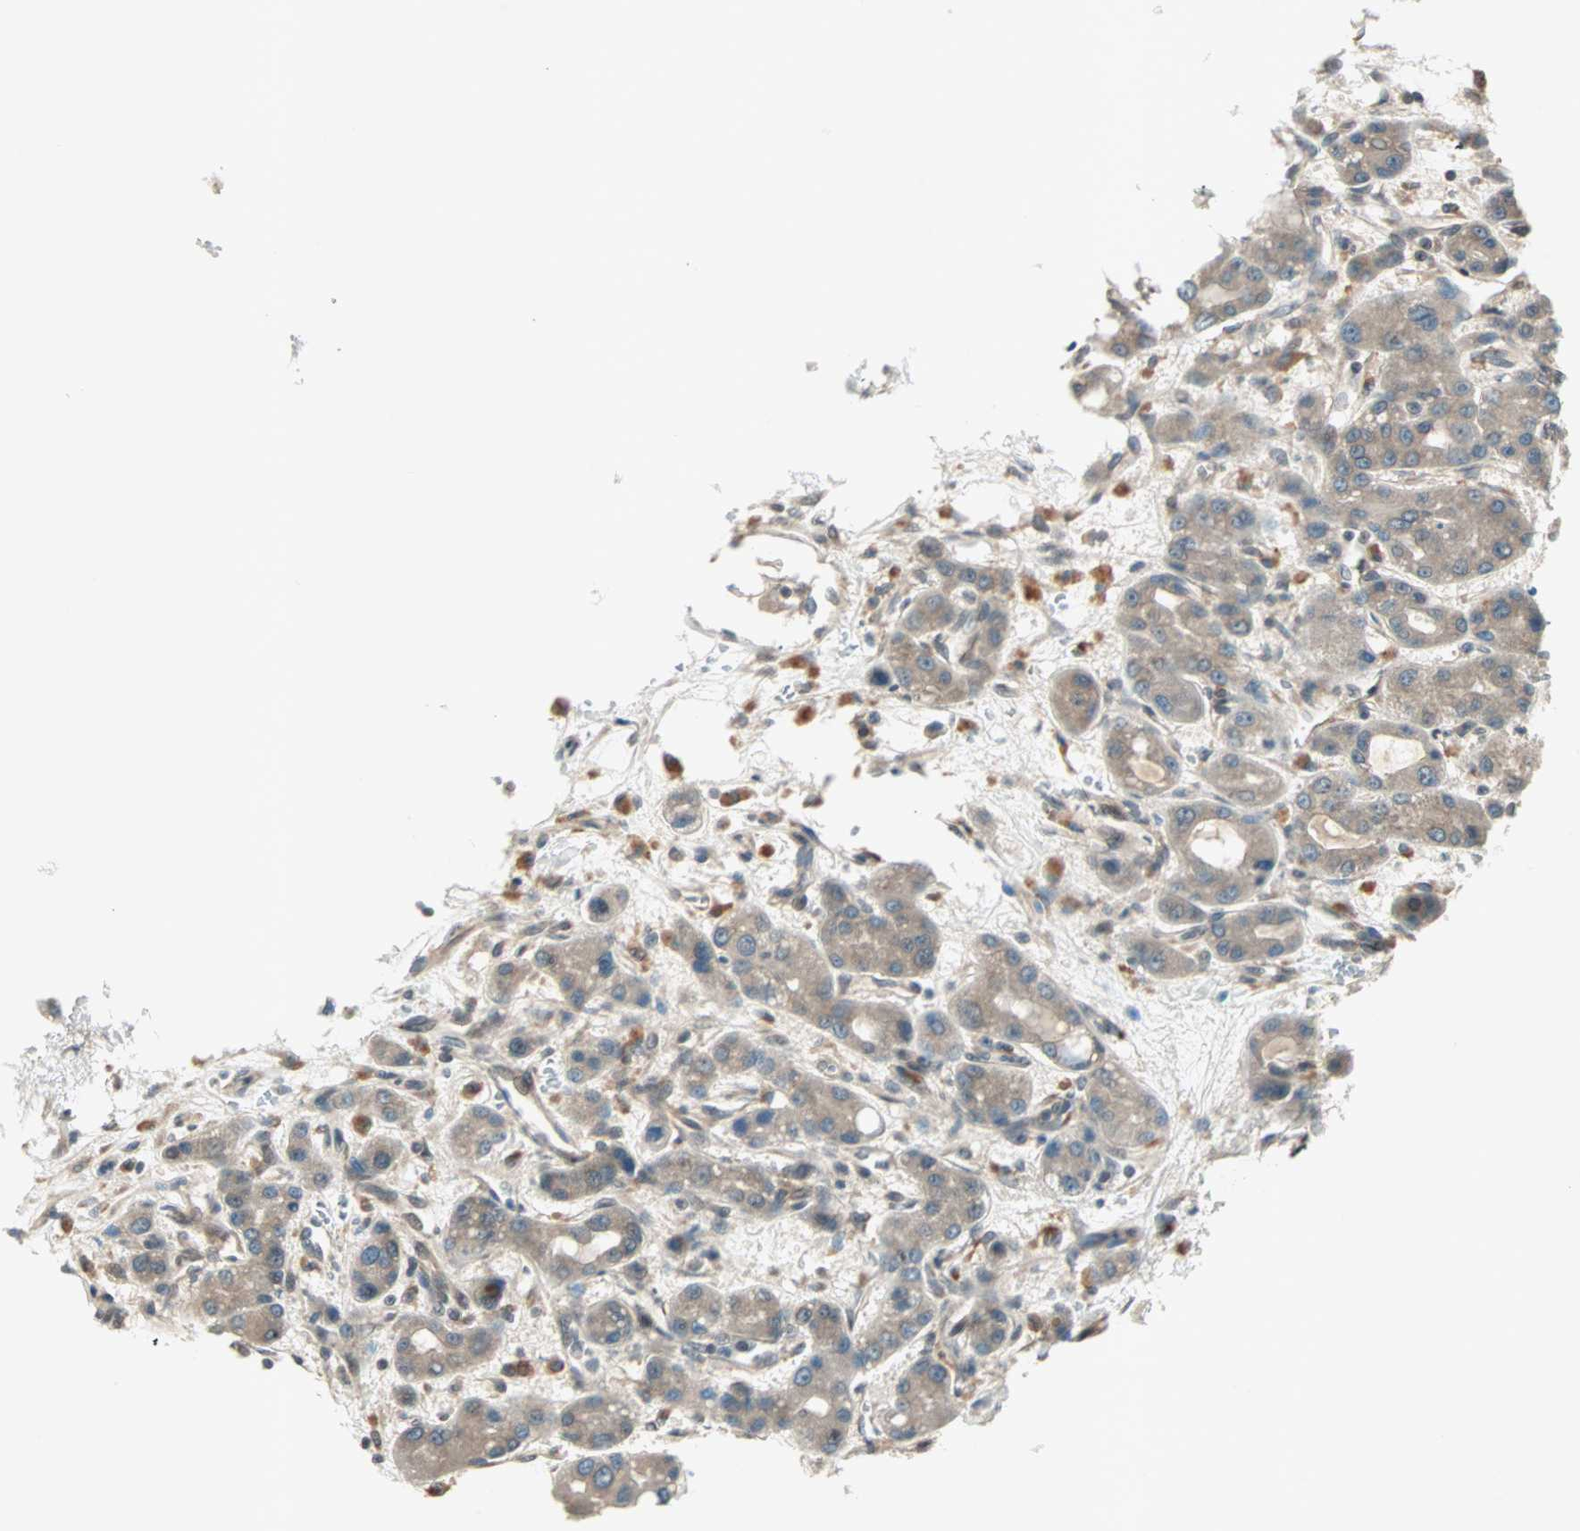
{"staining": {"intensity": "weak", "quantity": ">75%", "location": "cytoplasmic/membranous"}, "tissue": "liver cancer", "cell_type": "Tumor cells", "image_type": "cancer", "snomed": [{"axis": "morphology", "description": "Carcinoma, Hepatocellular, NOS"}, {"axis": "topography", "description": "Liver"}], "caption": "High-power microscopy captured an immunohistochemistry image of liver hepatocellular carcinoma, revealing weak cytoplasmic/membranous staining in about >75% of tumor cells.", "gene": "PGBD1", "patient": {"sex": "male", "age": 55}}